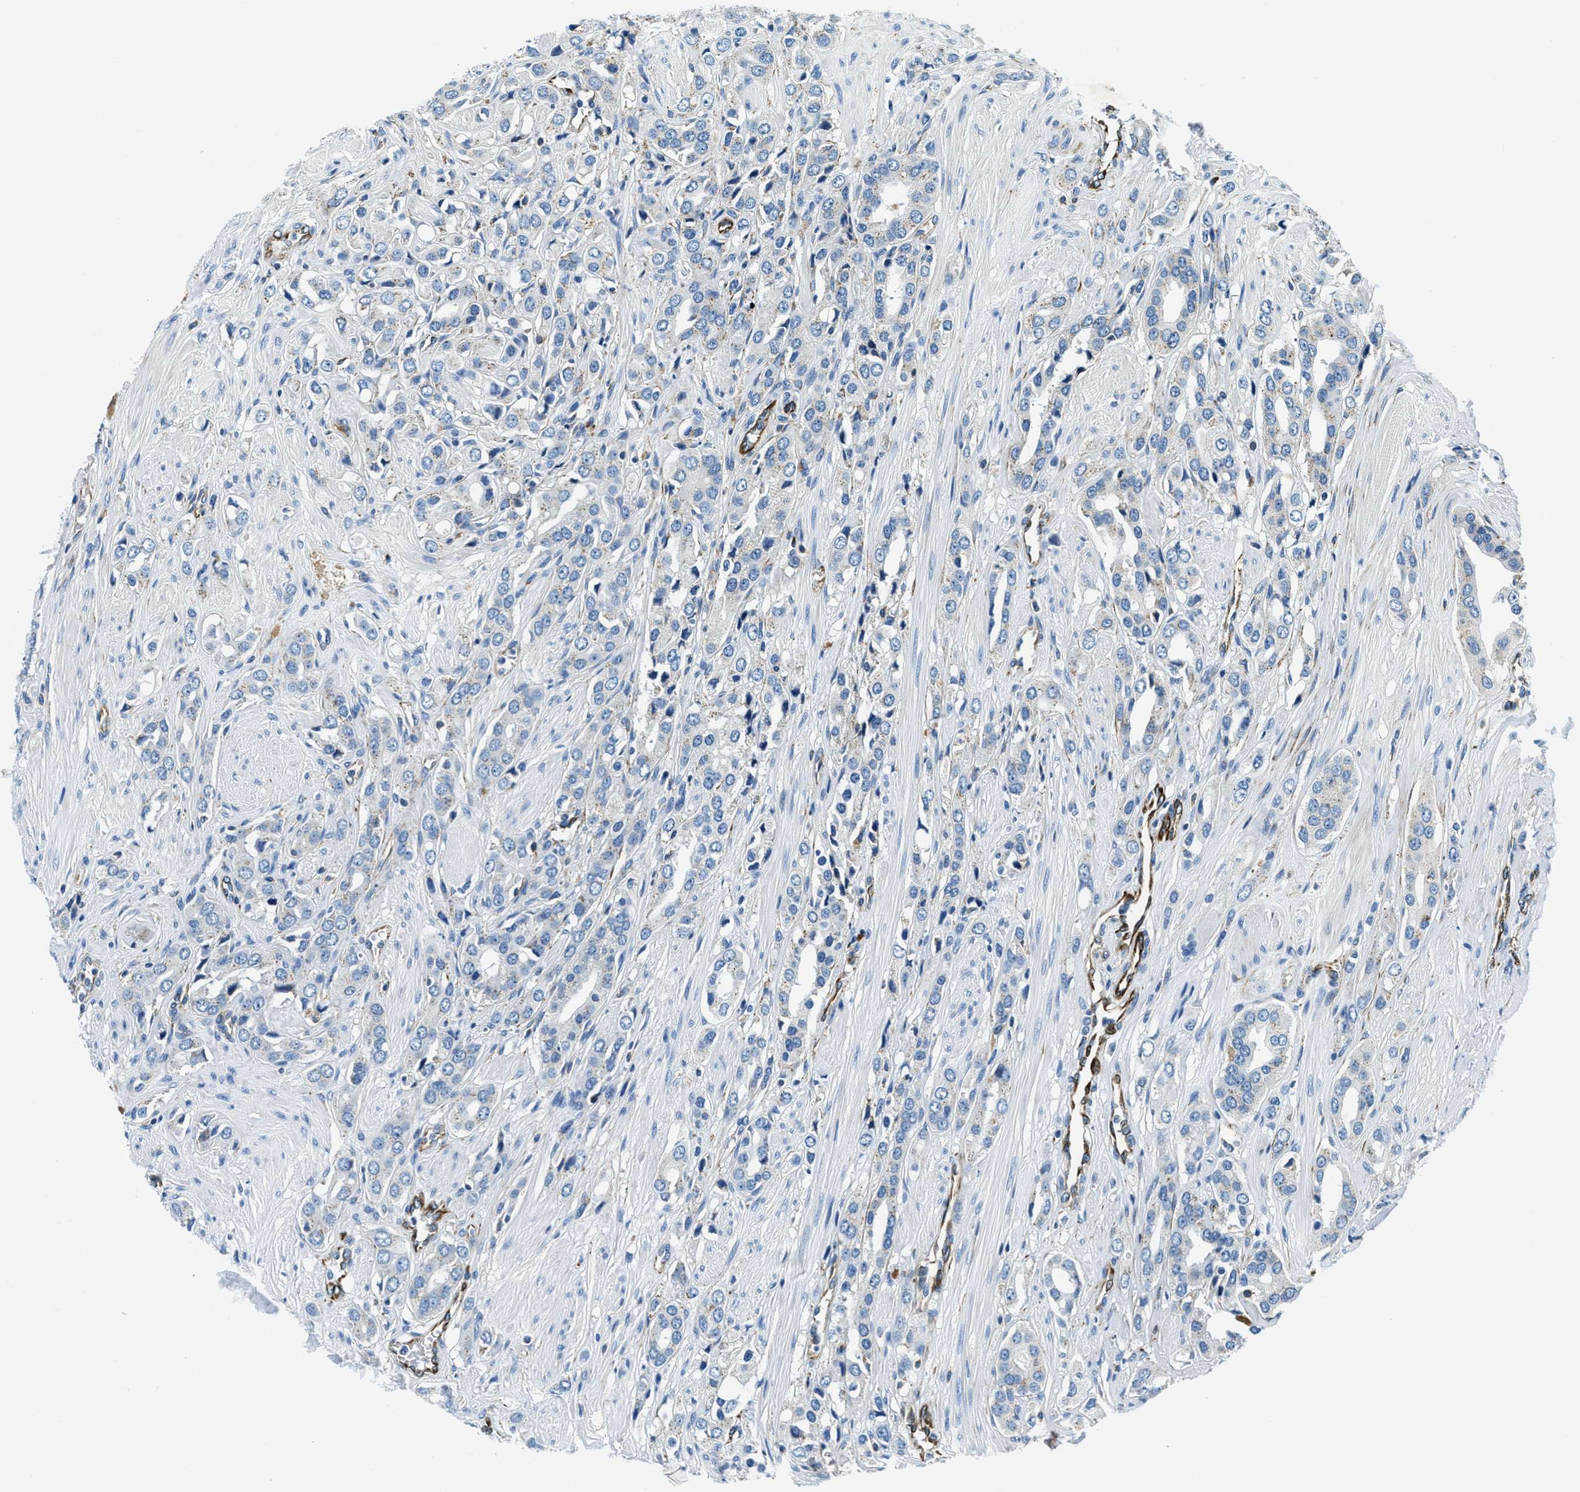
{"staining": {"intensity": "negative", "quantity": "none", "location": "none"}, "tissue": "prostate cancer", "cell_type": "Tumor cells", "image_type": "cancer", "snomed": [{"axis": "morphology", "description": "Adenocarcinoma, High grade"}, {"axis": "topography", "description": "Prostate"}], "caption": "Prostate adenocarcinoma (high-grade) was stained to show a protein in brown. There is no significant positivity in tumor cells. (DAB immunohistochemistry (IHC), high magnification).", "gene": "GNS", "patient": {"sex": "male", "age": 52}}